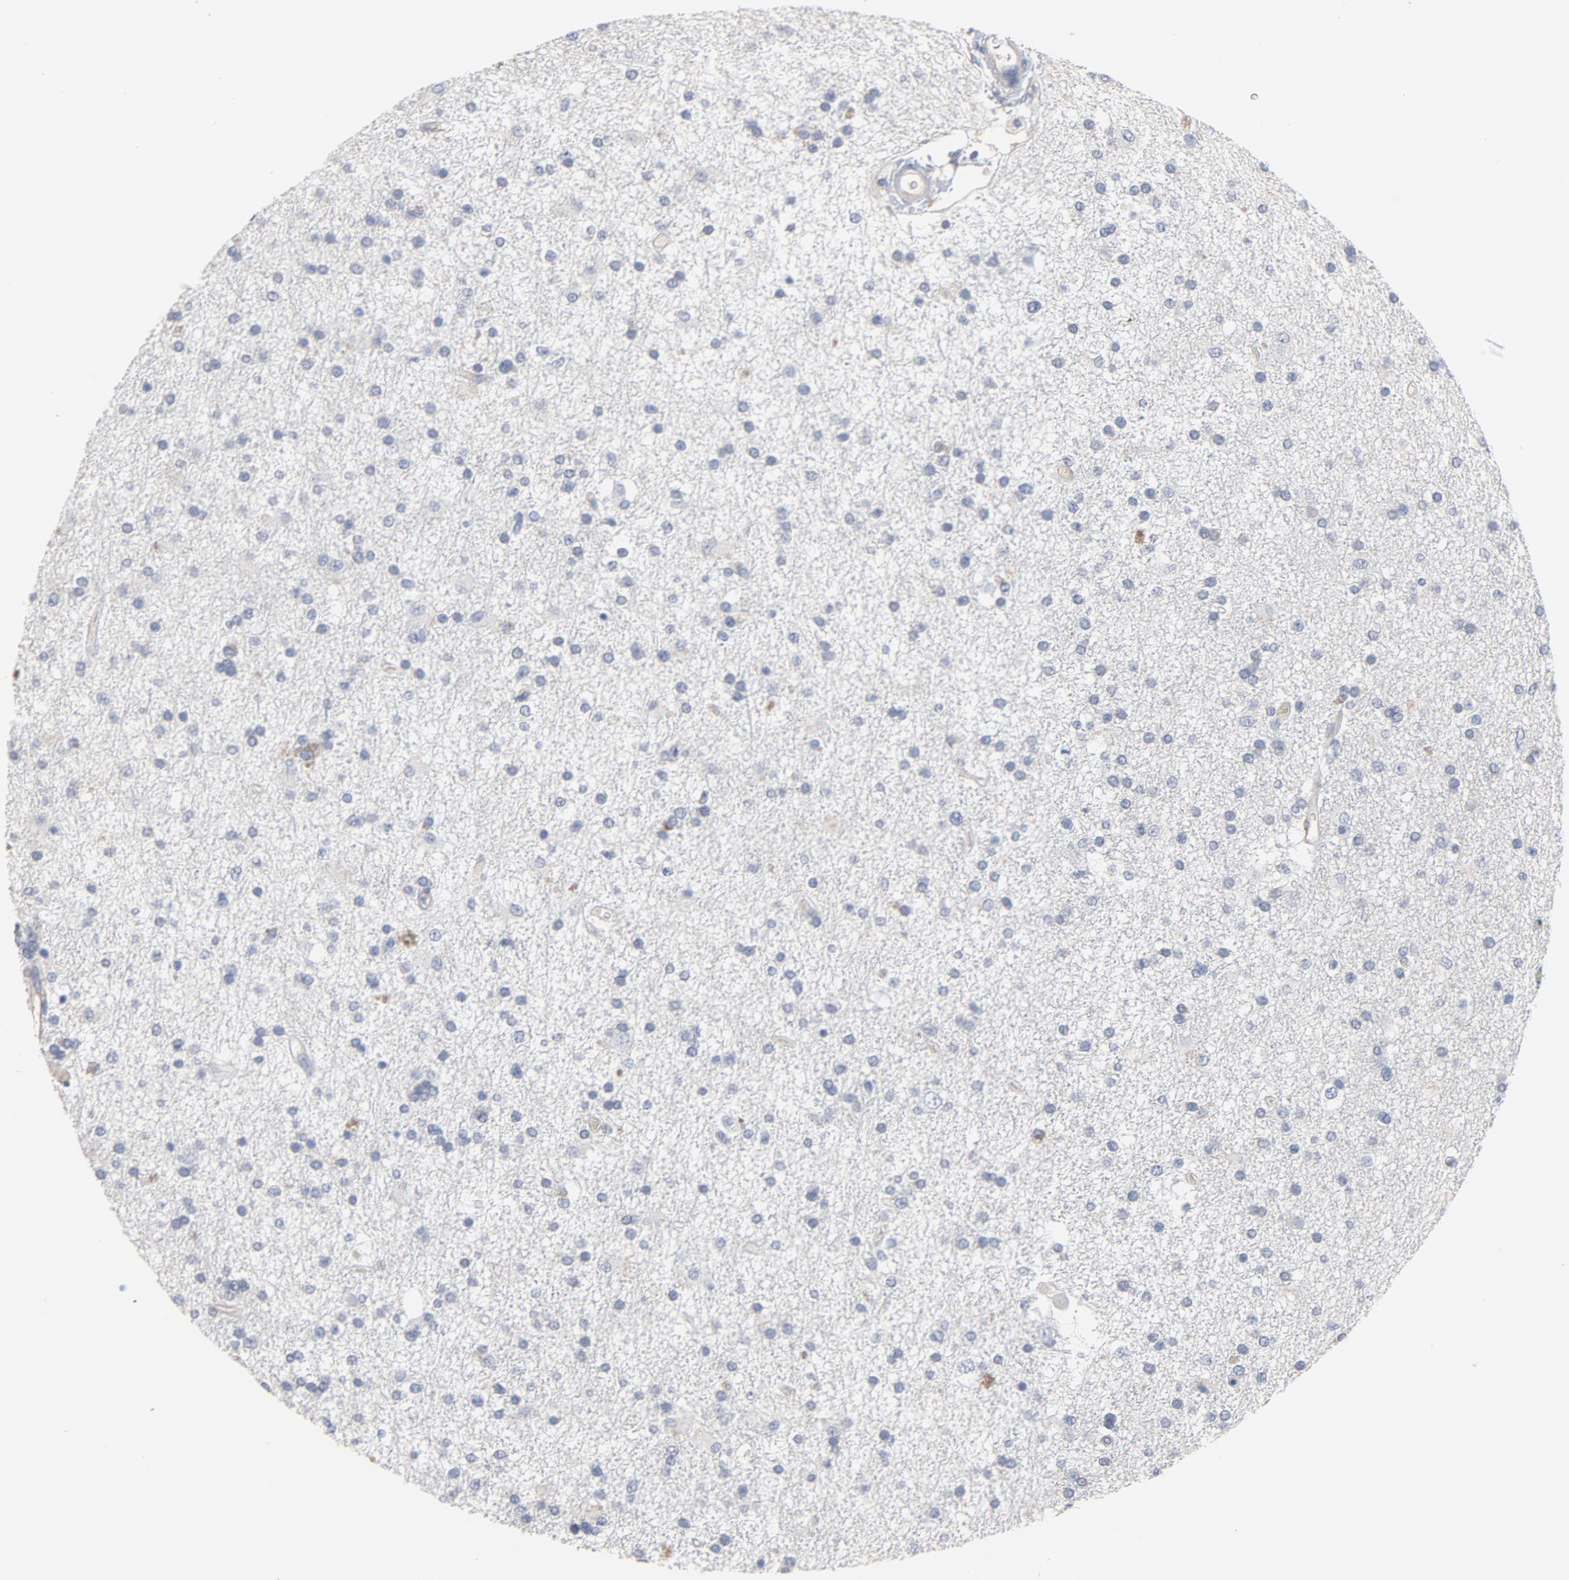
{"staining": {"intensity": "negative", "quantity": "none", "location": "none"}, "tissue": "glioma", "cell_type": "Tumor cells", "image_type": "cancer", "snomed": [{"axis": "morphology", "description": "Glioma, malignant, High grade"}, {"axis": "topography", "description": "Brain"}], "caption": "The immunohistochemistry image has no significant positivity in tumor cells of malignant glioma (high-grade) tissue.", "gene": "KDR", "patient": {"sex": "male", "age": 33}}